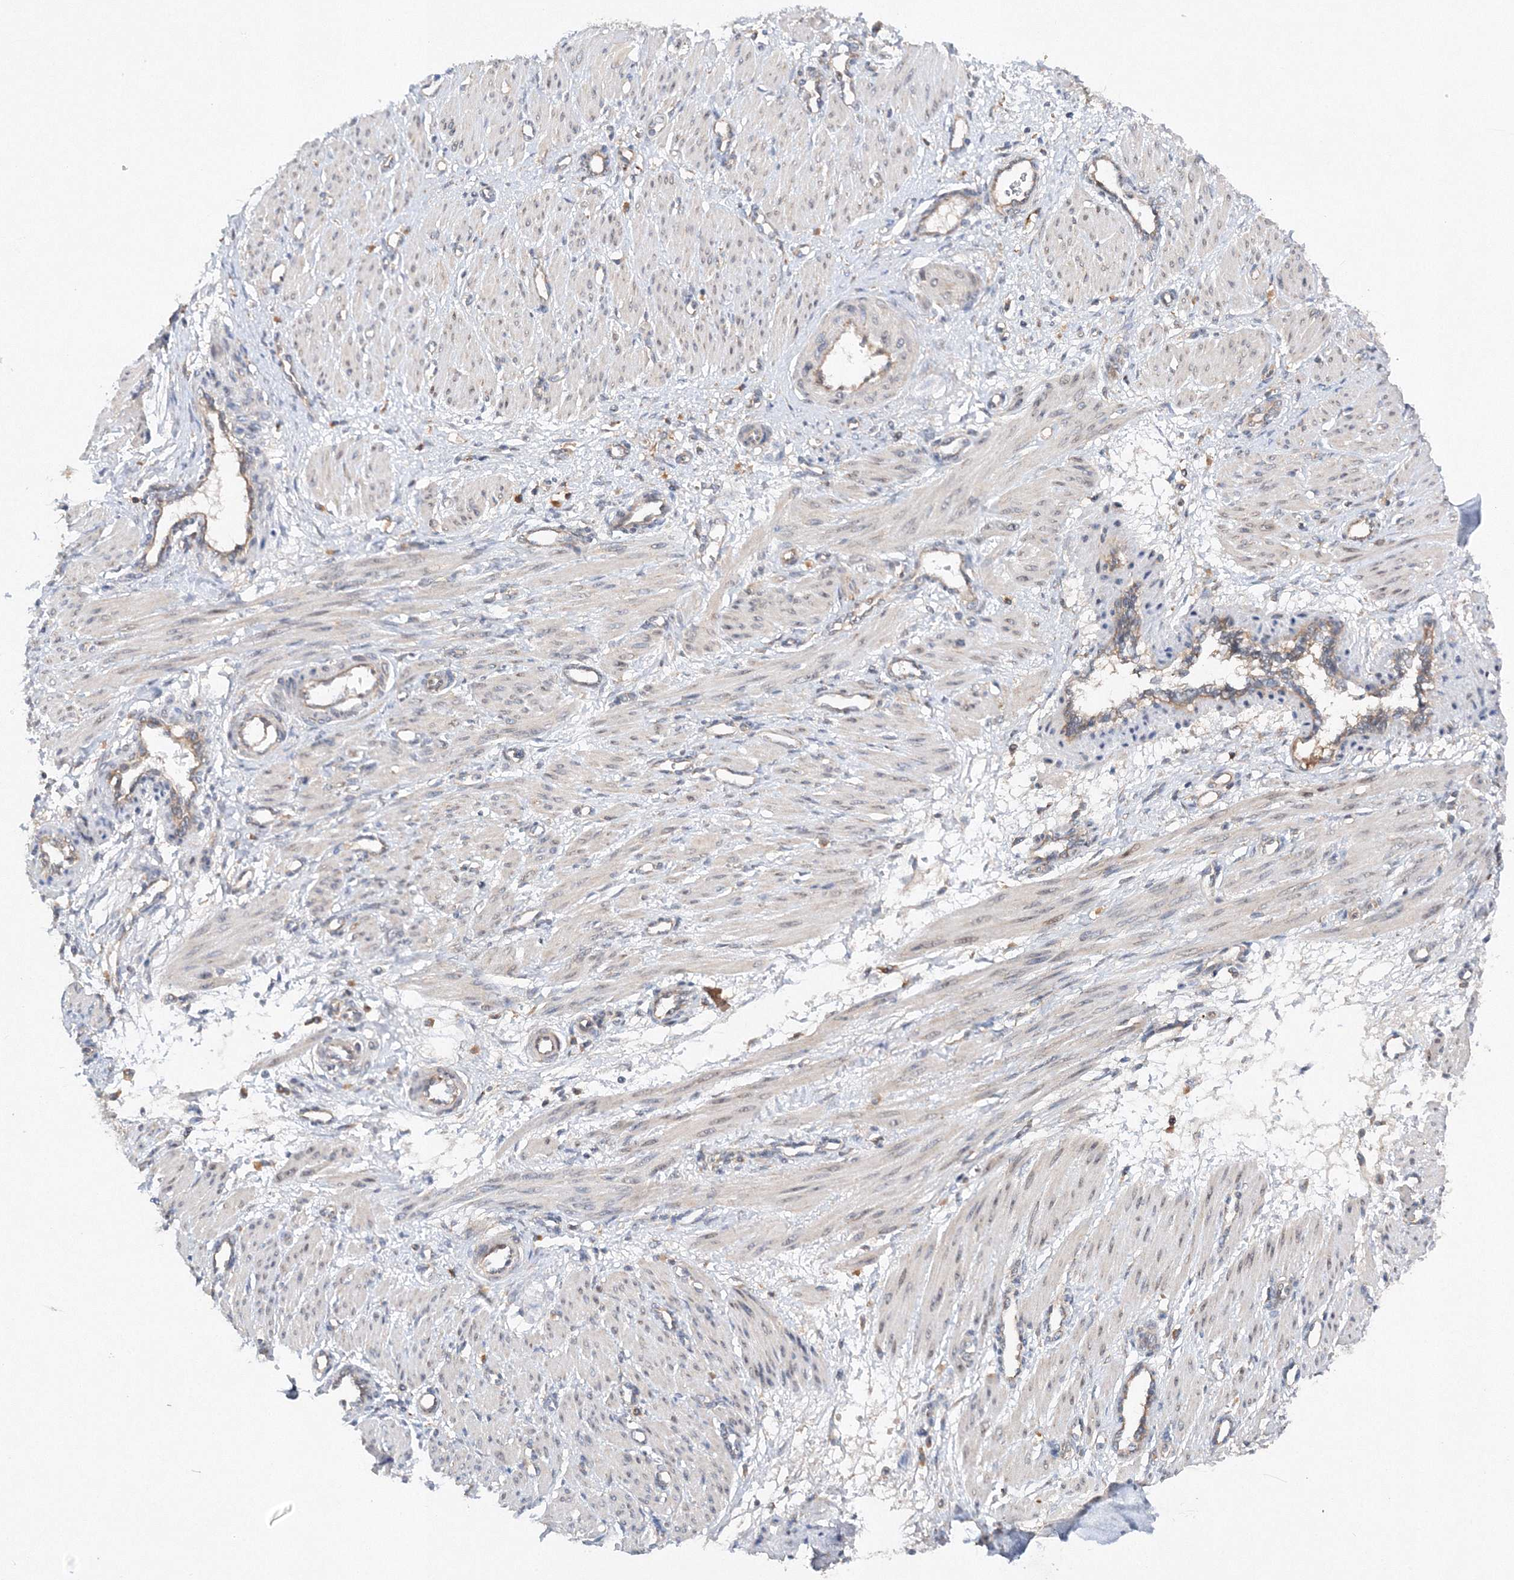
{"staining": {"intensity": "negative", "quantity": "none", "location": "none"}, "tissue": "smooth muscle", "cell_type": "Smooth muscle cells", "image_type": "normal", "snomed": [{"axis": "morphology", "description": "Normal tissue, NOS"}, {"axis": "topography", "description": "Endometrium"}], "caption": "High power microscopy photomicrograph of an IHC micrograph of normal smooth muscle, revealing no significant positivity in smooth muscle cells. The staining was performed using DAB (3,3'-diaminobenzidine) to visualize the protein expression in brown, while the nuclei were stained in blue with hematoxylin (Magnification: 20x).", "gene": "SLC36A1", "patient": {"sex": "female", "age": 33}}